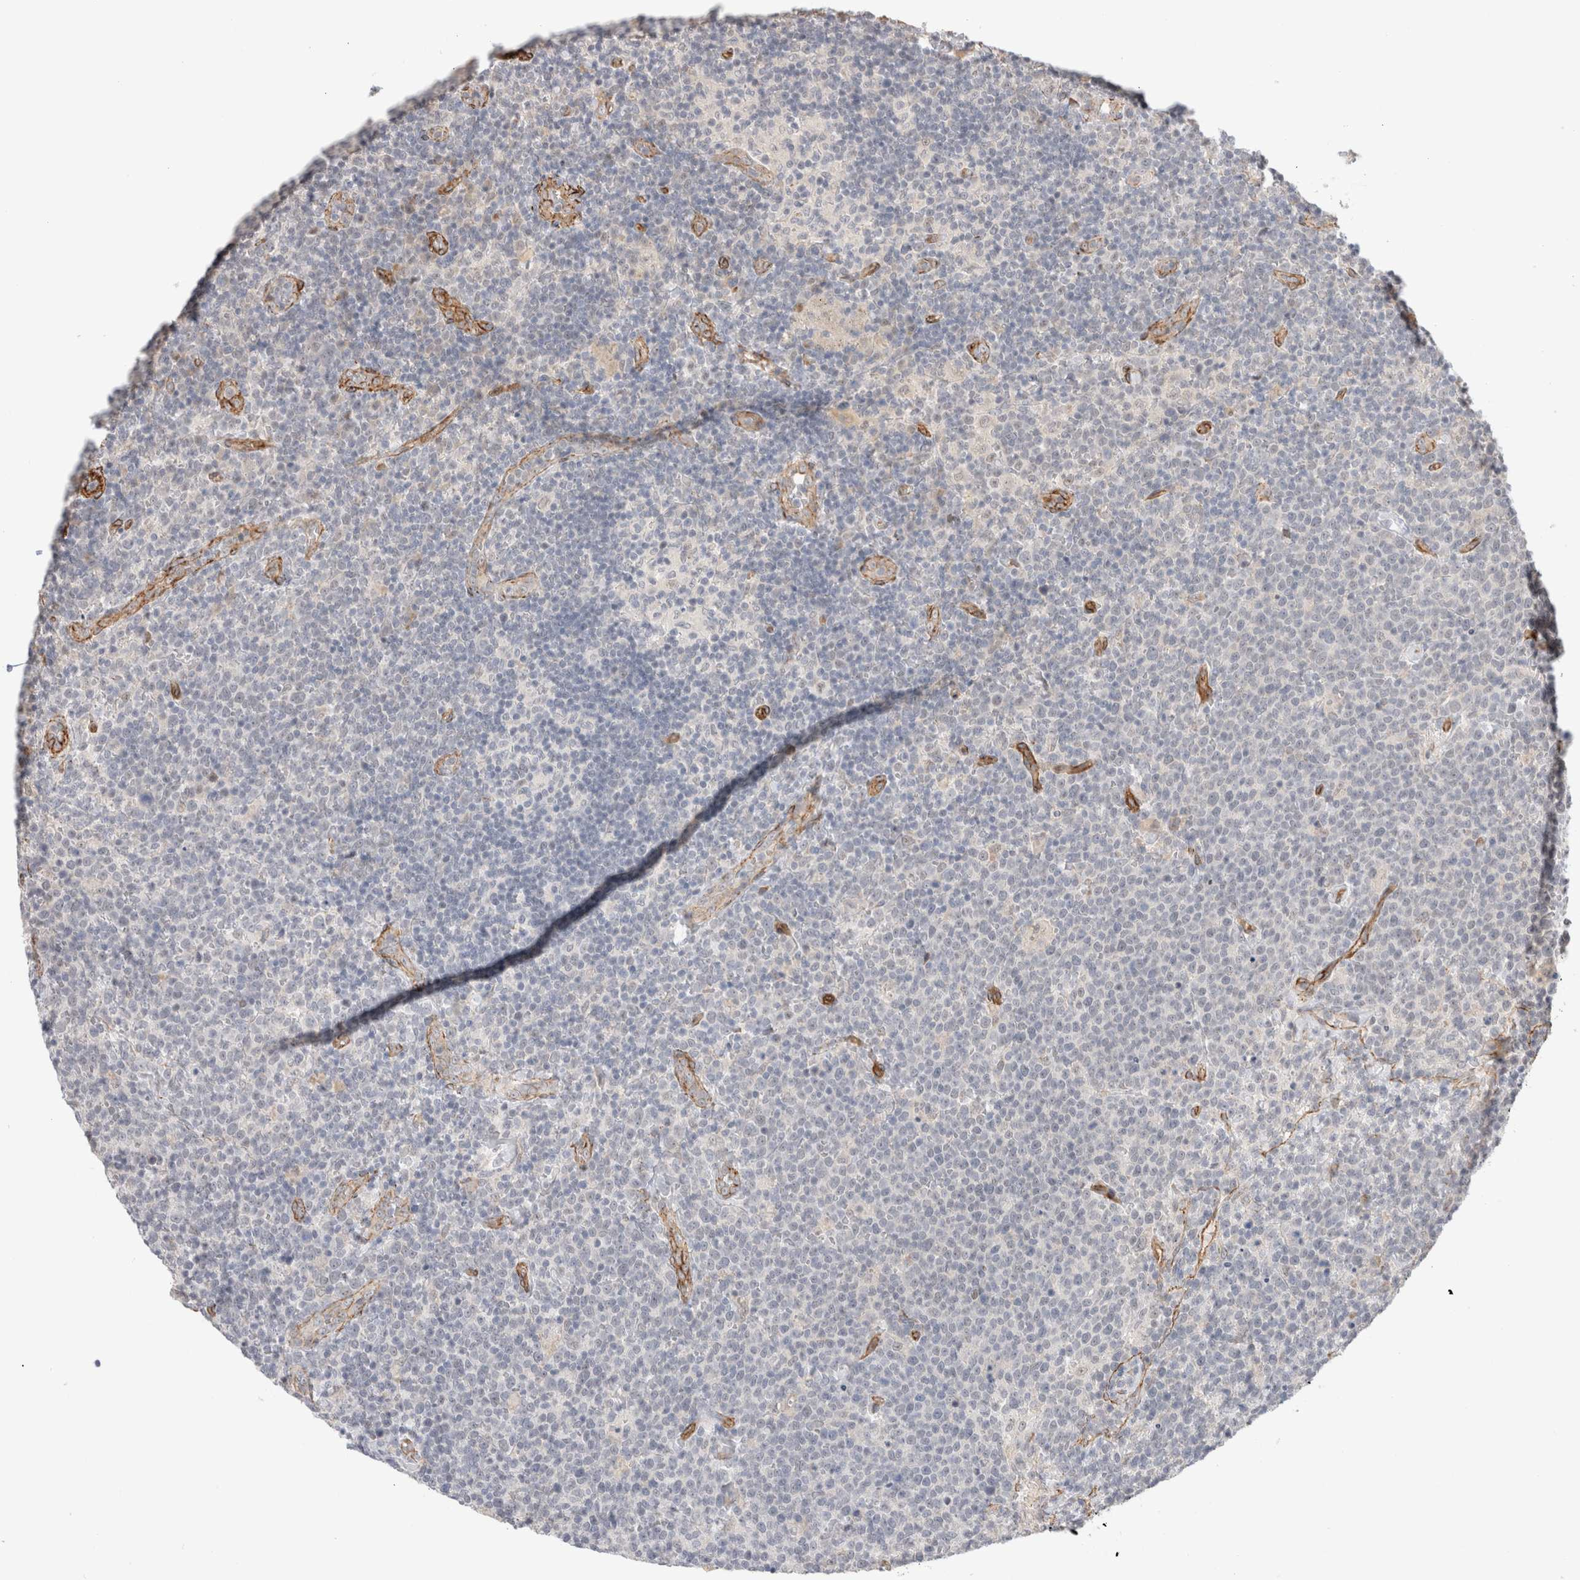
{"staining": {"intensity": "negative", "quantity": "none", "location": "none"}, "tissue": "lymphoma", "cell_type": "Tumor cells", "image_type": "cancer", "snomed": [{"axis": "morphology", "description": "Malignant lymphoma, non-Hodgkin's type, High grade"}, {"axis": "topography", "description": "Lymph node"}], "caption": "IHC of malignant lymphoma, non-Hodgkin's type (high-grade) exhibits no staining in tumor cells.", "gene": "CAAP1", "patient": {"sex": "male", "age": 61}}